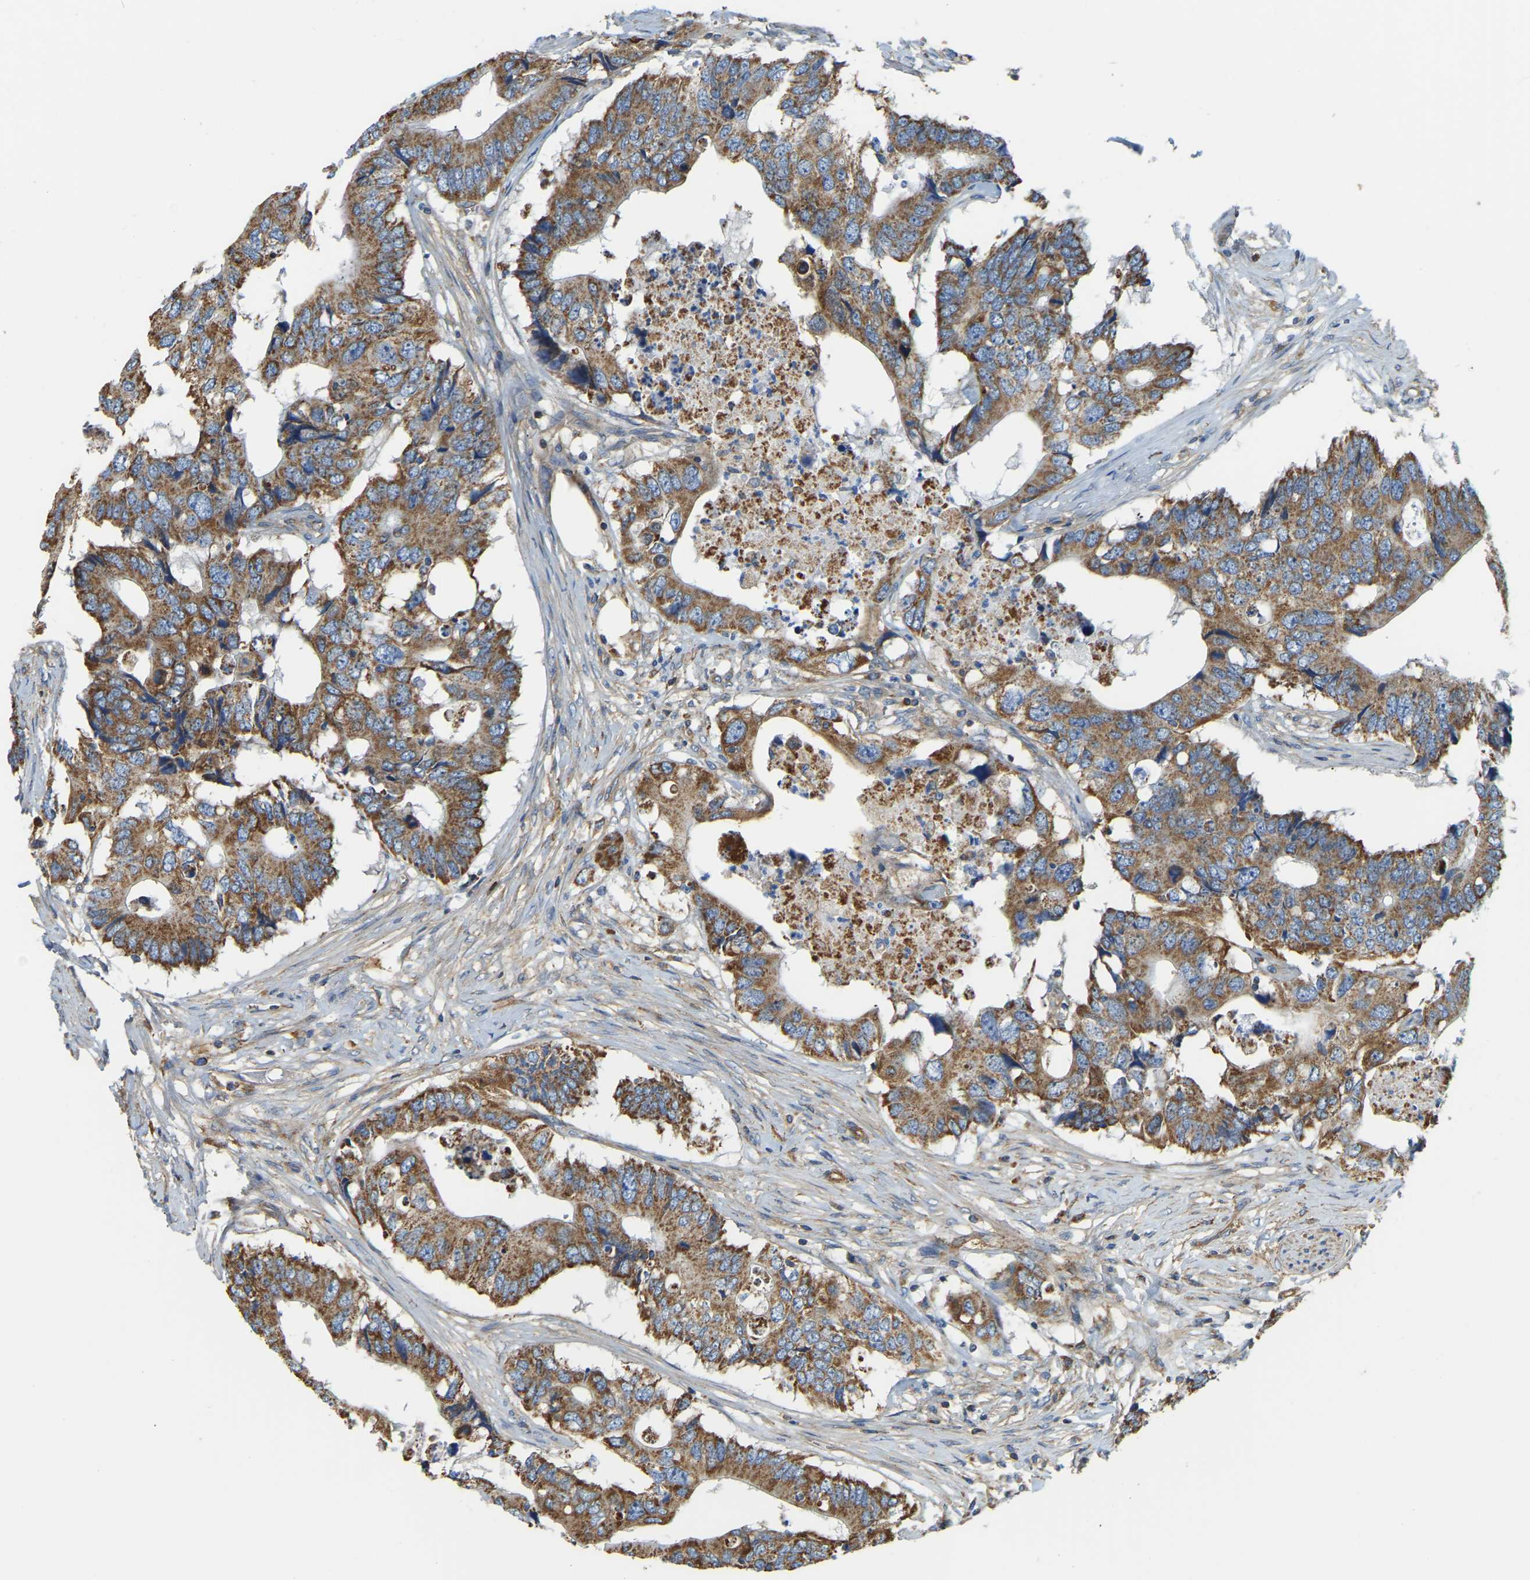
{"staining": {"intensity": "moderate", "quantity": ">75%", "location": "cytoplasmic/membranous"}, "tissue": "colorectal cancer", "cell_type": "Tumor cells", "image_type": "cancer", "snomed": [{"axis": "morphology", "description": "Adenocarcinoma, NOS"}, {"axis": "topography", "description": "Colon"}], "caption": "DAB (3,3'-diaminobenzidine) immunohistochemical staining of human colorectal cancer (adenocarcinoma) displays moderate cytoplasmic/membranous protein positivity in about >75% of tumor cells. The protein of interest is stained brown, and the nuclei are stained in blue (DAB IHC with brightfield microscopy, high magnification).", "gene": "AHNAK", "patient": {"sex": "male", "age": 71}}